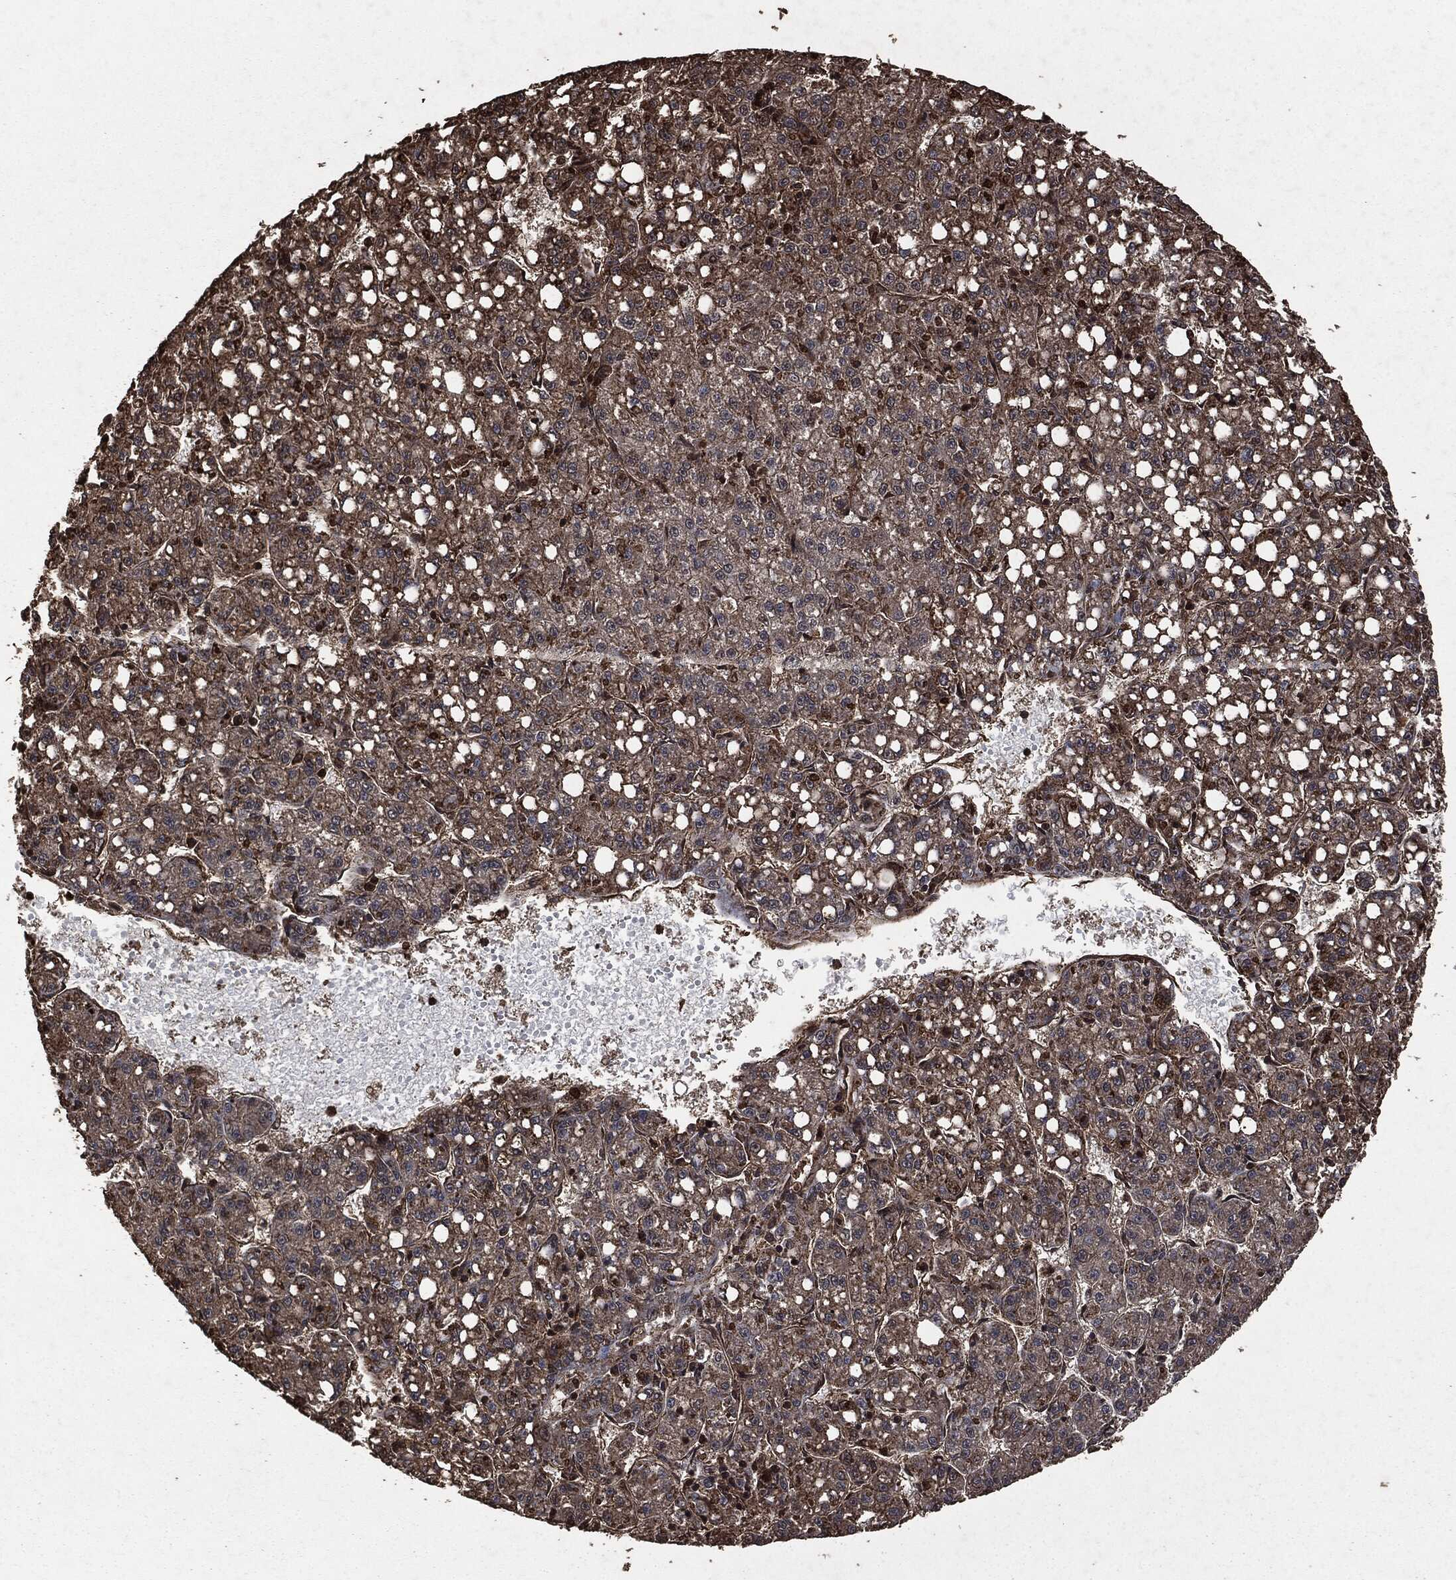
{"staining": {"intensity": "strong", "quantity": "<25%", "location": "cytoplasmic/membranous"}, "tissue": "liver cancer", "cell_type": "Tumor cells", "image_type": "cancer", "snomed": [{"axis": "morphology", "description": "Carcinoma, Hepatocellular, NOS"}, {"axis": "topography", "description": "Liver"}], "caption": "IHC histopathology image of liver hepatocellular carcinoma stained for a protein (brown), which shows medium levels of strong cytoplasmic/membranous positivity in about <25% of tumor cells.", "gene": "HRAS", "patient": {"sex": "female", "age": 65}}